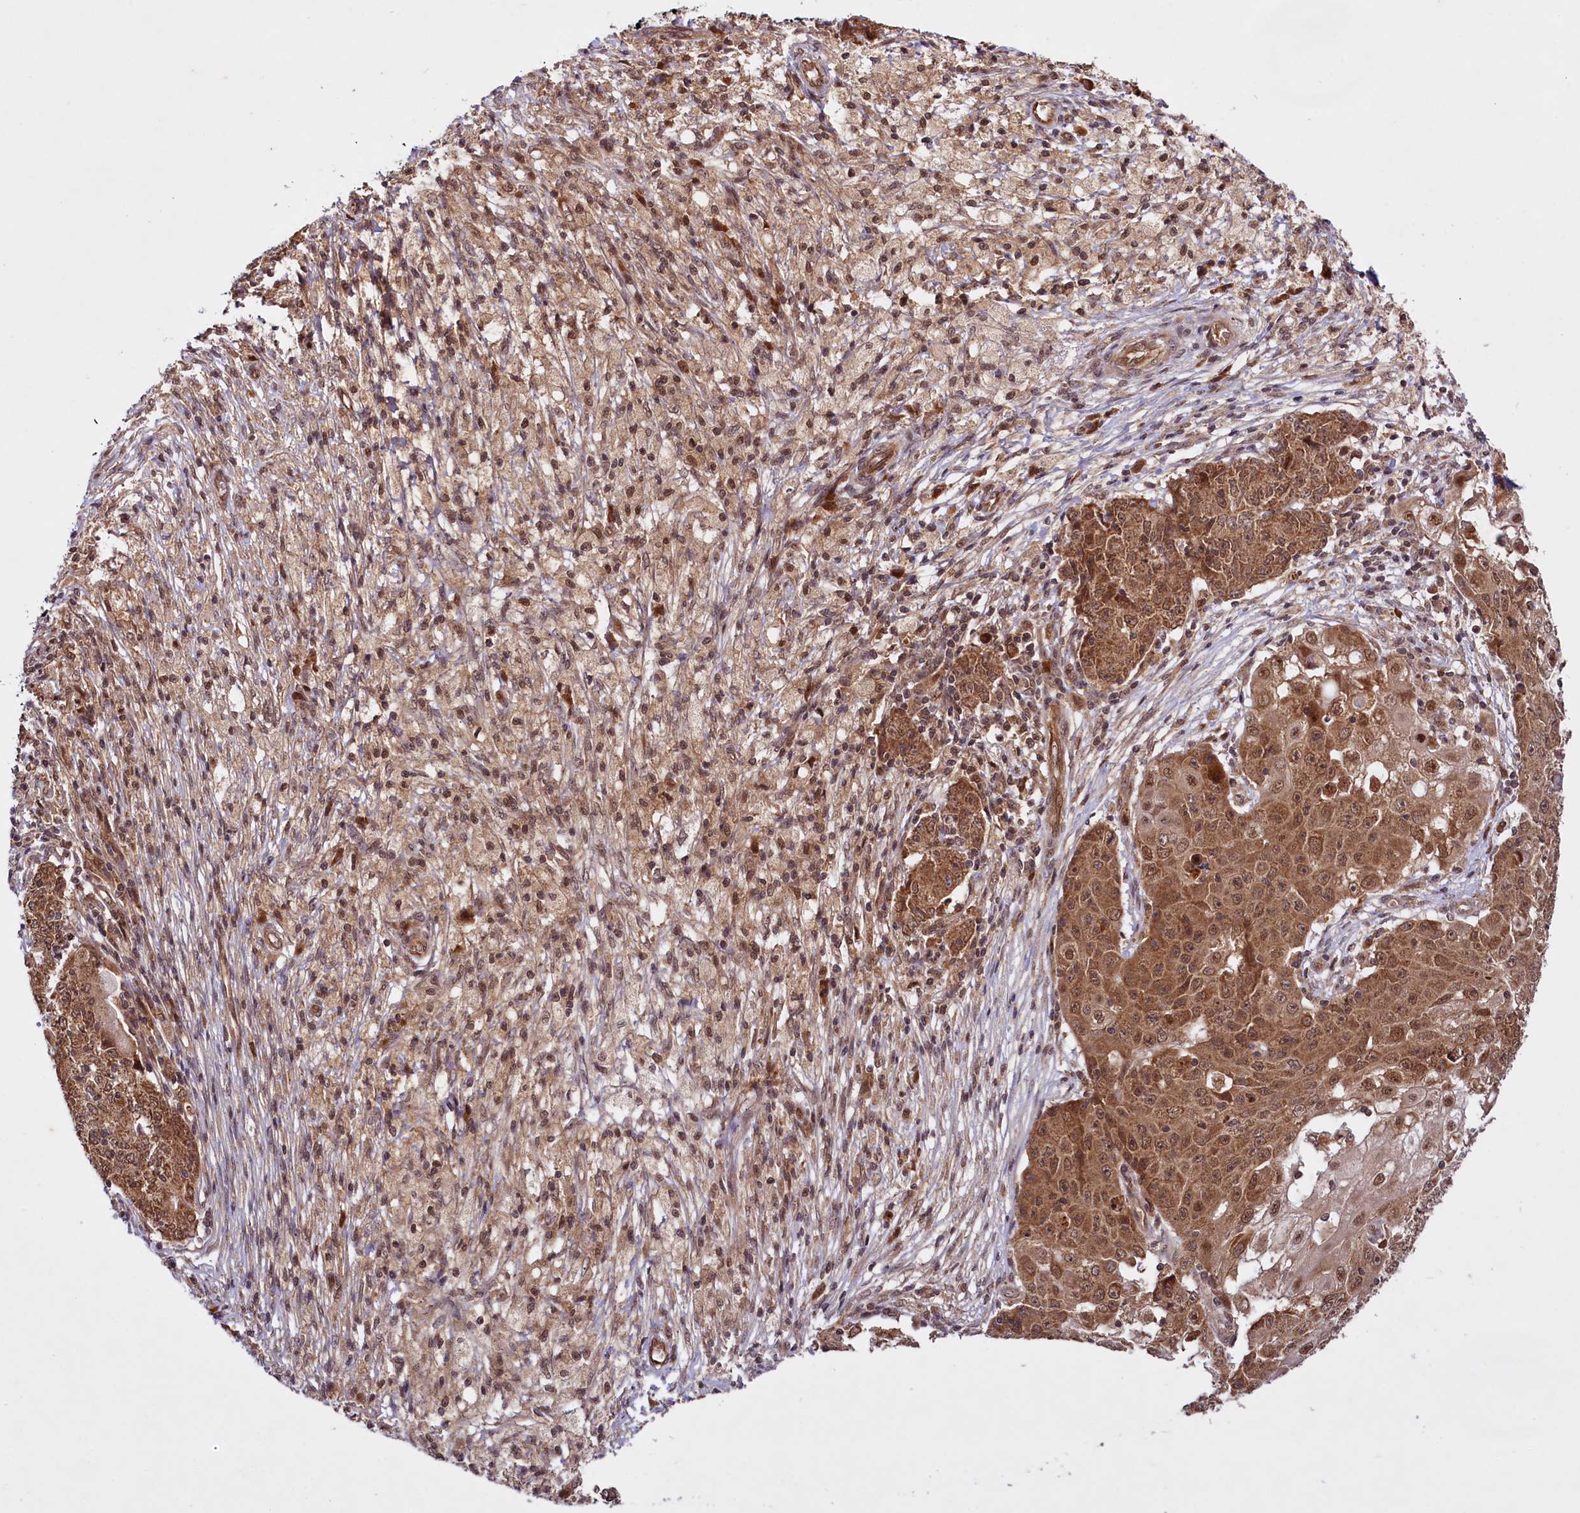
{"staining": {"intensity": "moderate", "quantity": ">75%", "location": "cytoplasmic/membranous,nuclear"}, "tissue": "ovarian cancer", "cell_type": "Tumor cells", "image_type": "cancer", "snomed": [{"axis": "morphology", "description": "Carcinoma, endometroid"}, {"axis": "topography", "description": "Ovary"}], "caption": "Moderate cytoplasmic/membranous and nuclear expression for a protein is seen in approximately >75% of tumor cells of ovarian endometroid carcinoma using IHC.", "gene": "UBE3A", "patient": {"sex": "female", "age": 42}}